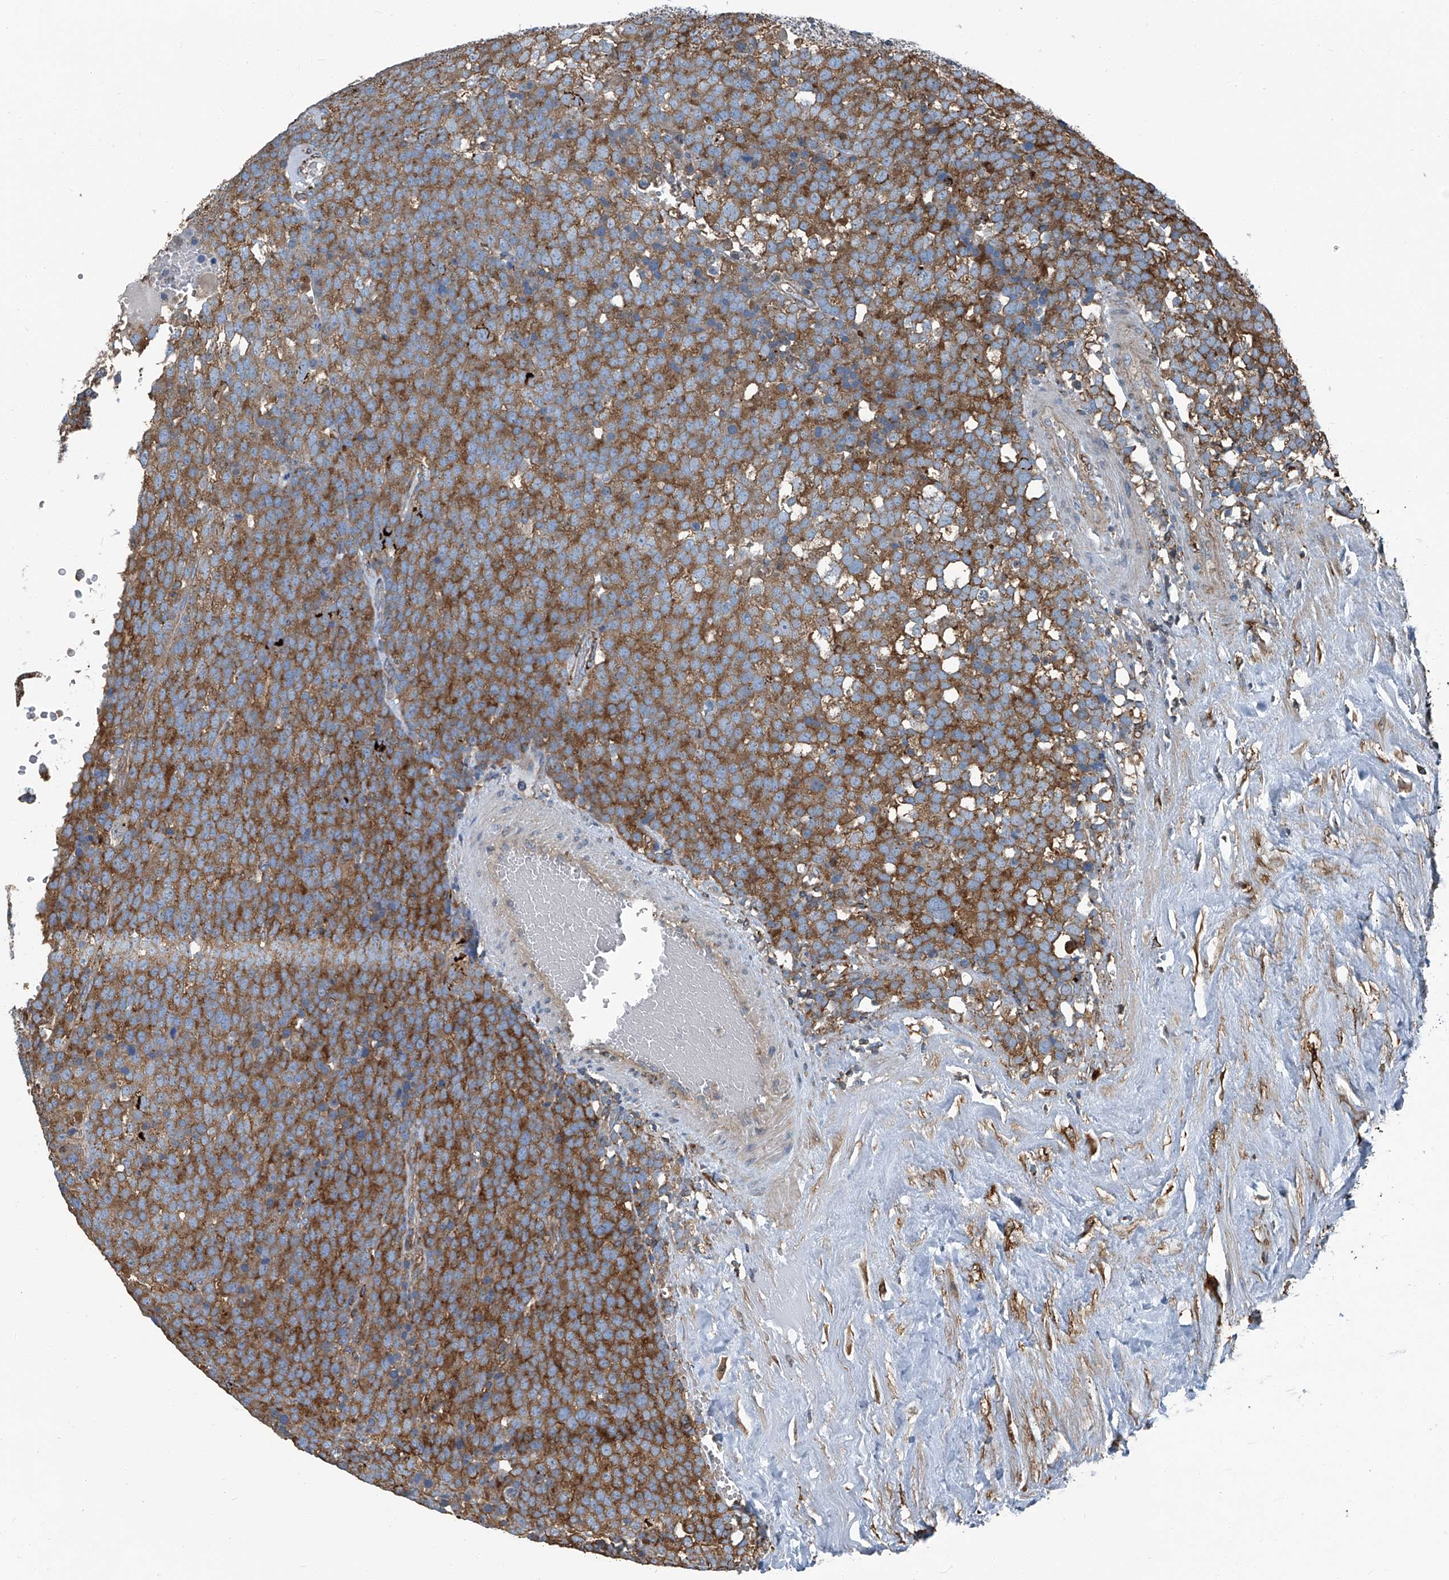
{"staining": {"intensity": "moderate", "quantity": ">75%", "location": "cytoplasmic/membranous"}, "tissue": "testis cancer", "cell_type": "Tumor cells", "image_type": "cancer", "snomed": [{"axis": "morphology", "description": "Seminoma, NOS"}, {"axis": "topography", "description": "Testis"}], "caption": "Immunohistochemistry of testis cancer (seminoma) displays medium levels of moderate cytoplasmic/membranous staining in approximately >75% of tumor cells.", "gene": "SEPTIN7", "patient": {"sex": "male", "age": 71}}